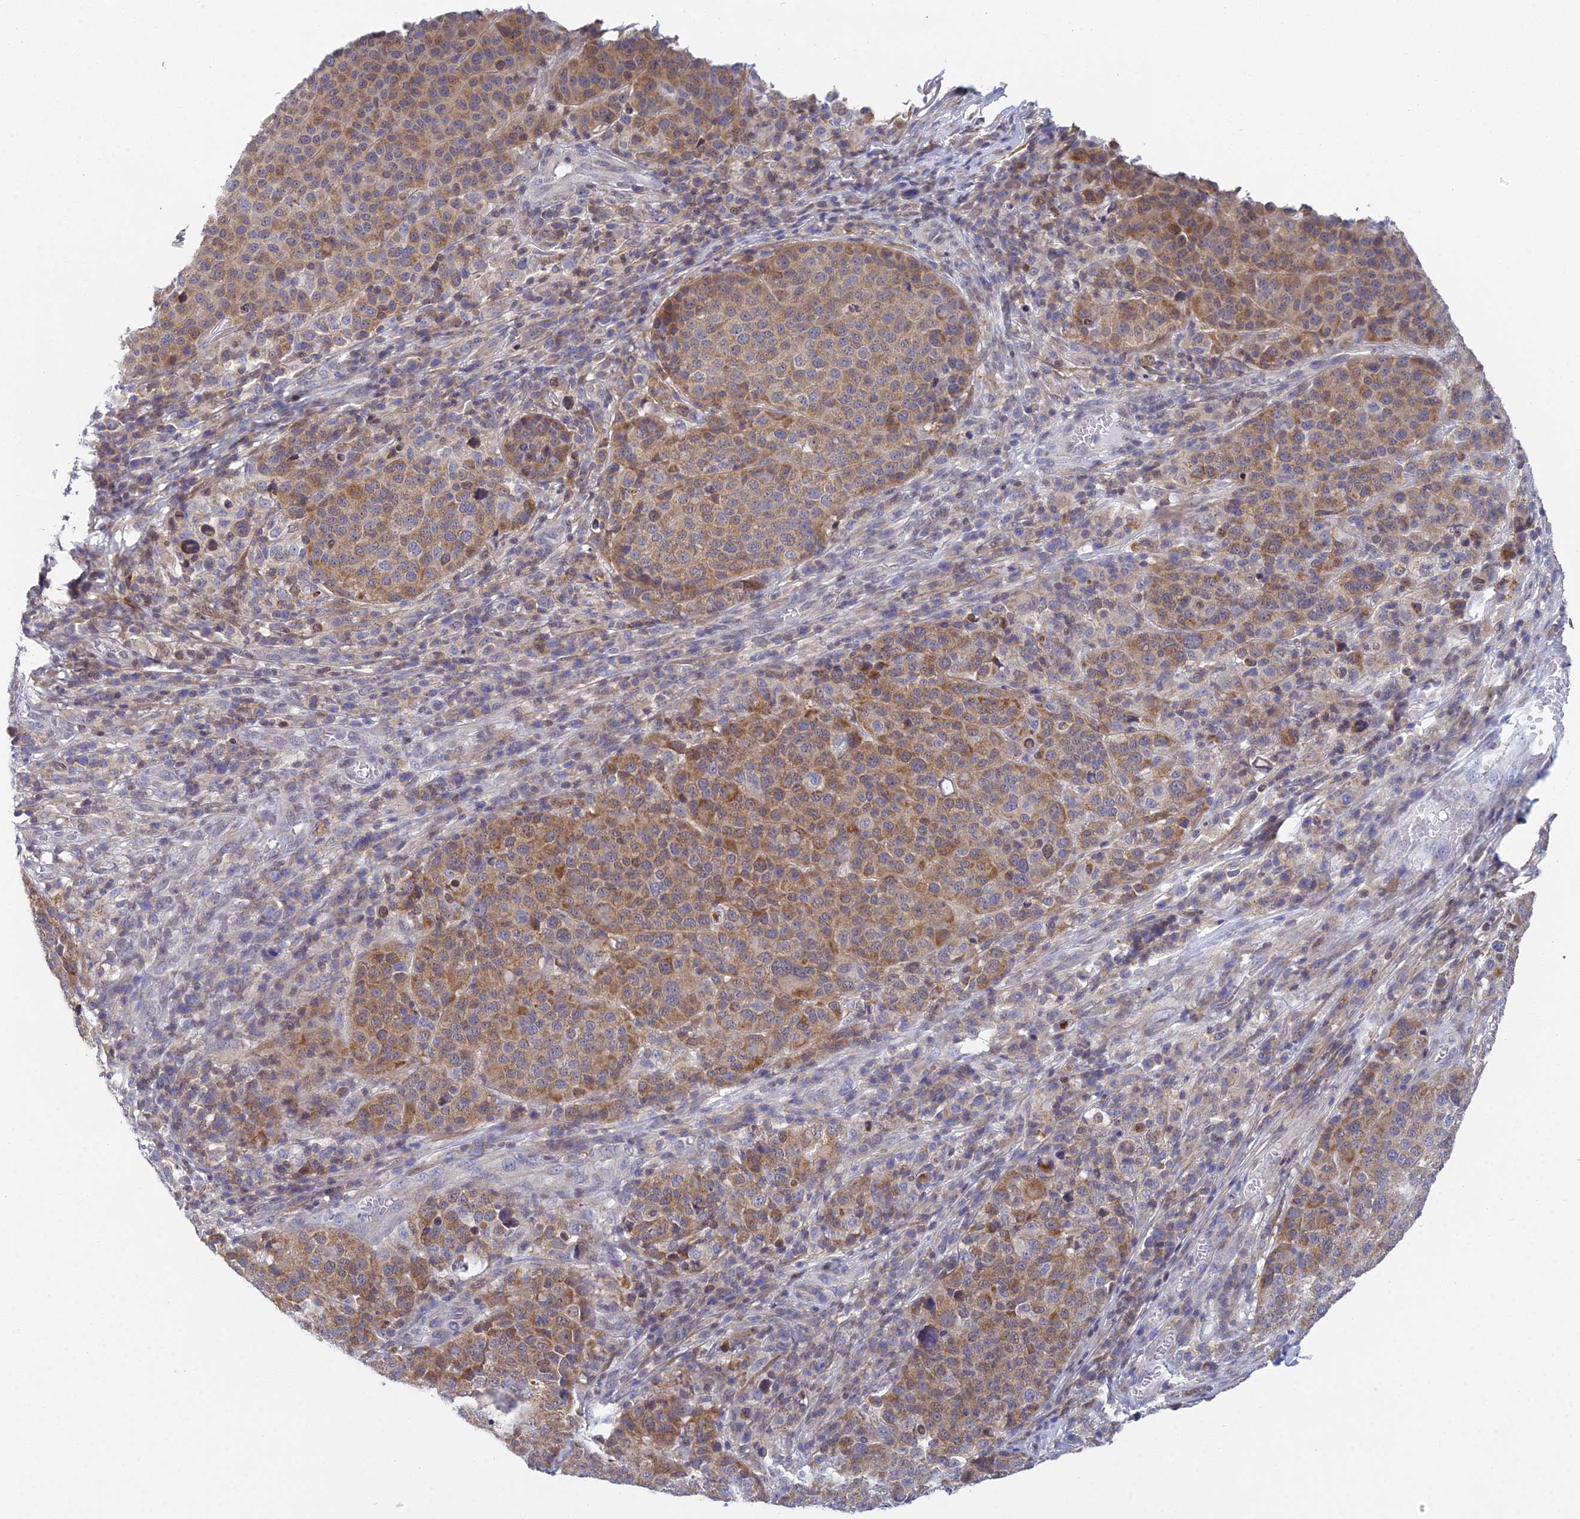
{"staining": {"intensity": "moderate", "quantity": "25%-75%", "location": "cytoplasmic/membranous"}, "tissue": "melanoma", "cell_type": "Tumor cells", "image_type": "cancer", "snomed": [{"axis": "morphology", "description": "Malignant melanoma, Metastatic site"}, {"axis": "topography", "description": "Lymph node"}], "caption": "Immunohistochemistry (IHC) image of malignant melanoma (metastatic site) stained for a protein (brown), which reveals medium levels of moderate cytoplasmic/membranous expression in about 25%-75% of tumor cells.", "gene": "ELOA2", "patient": {"sex": "male", "age": 44}}